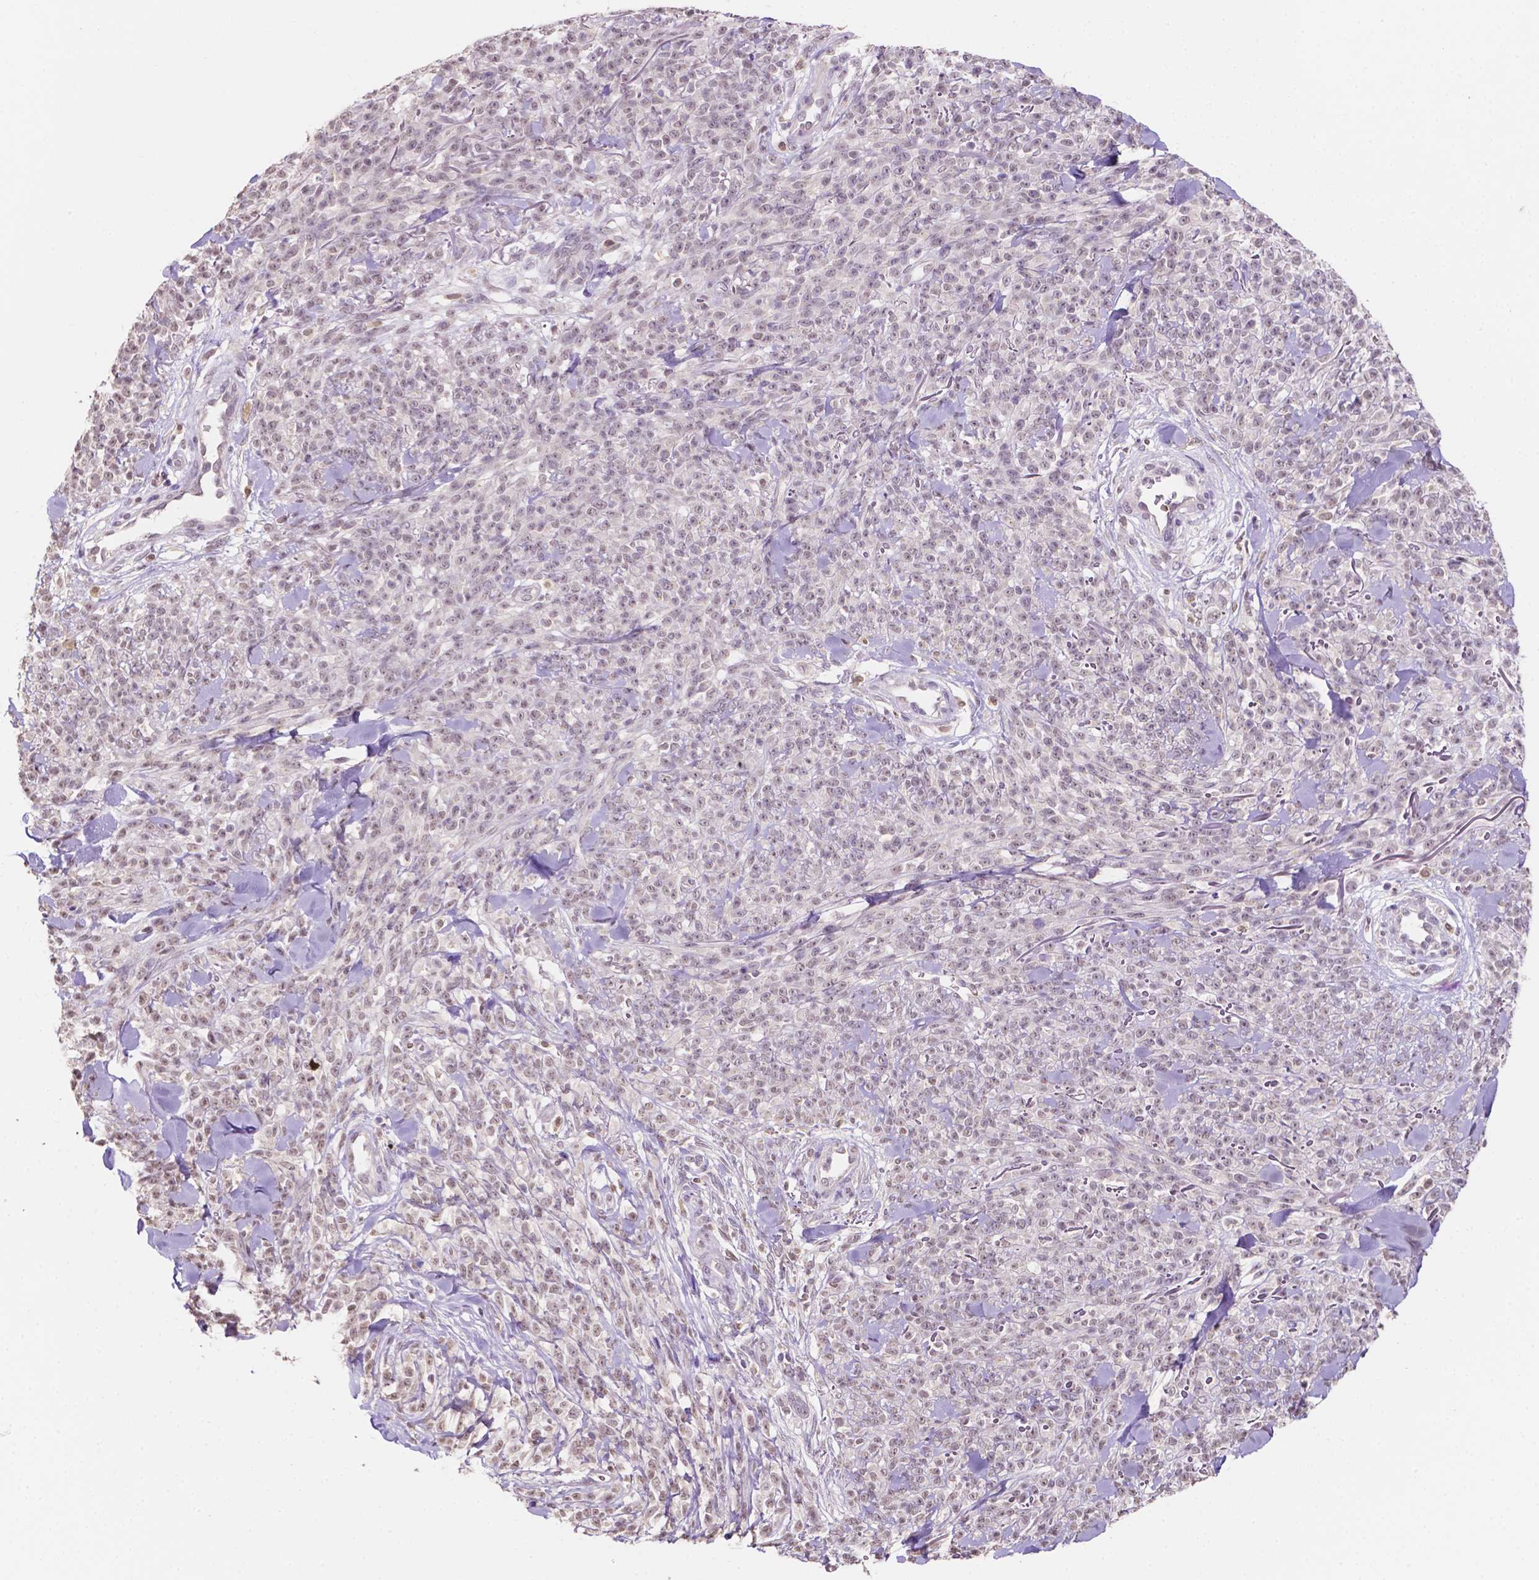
{"staining": {"intensity": "weak", "quantity": "25%-75%", "location": "nuclear"}, "tissue": "melanoma", "cell_type": "Tumor cells", "image_type": "cancer", "snomed": [{"axis": "morphology", "description": "Malignant melanoma, NOS"}, {"axis": "topography", "description": "Skin"}, {"axis": "topography", "description": "Skin of trunk"}], "caption": "Immunohistochemical staining of human melanoma exhibits low levels of weak nuclear positivity in about 25%-75% of tumor cells.", "gene": "SHLD3", "patient": {"sex": "male", "age": 74}}